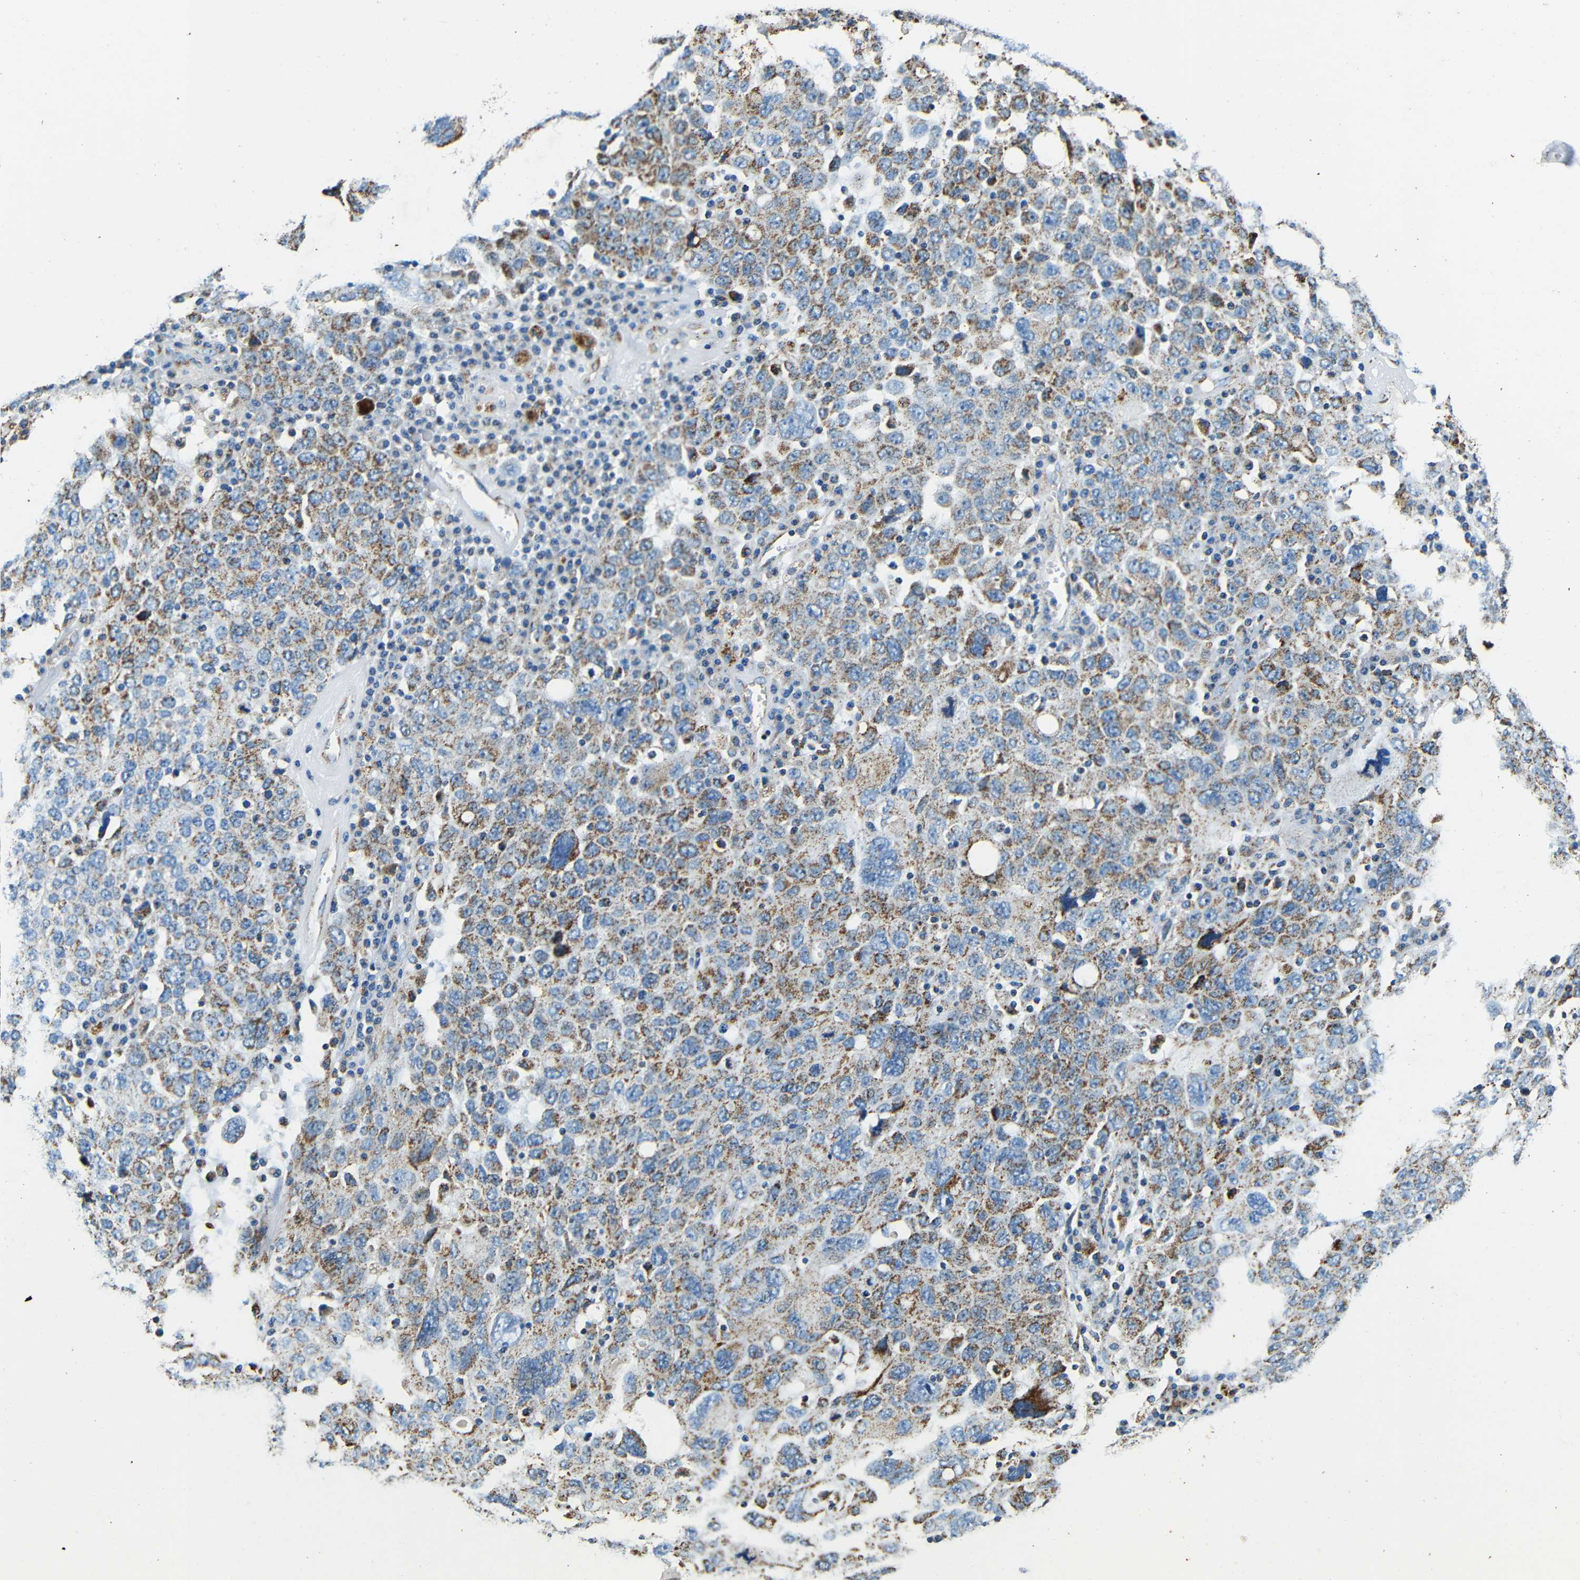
{"staining": {"intensity": "moderate", "quantity": "25%-75%", "location": "cytoplasmic/membranous"}, "tissue": "ovarian cancer", "cell_type": "Tumor cells", "image_type": "cancer", "snomed": [{"axis": "morphology", "description": "Carcinoma, endometroid"}, {"axis": "topography", "description": "Ovary"}], "caption": "Protein positivity by IHC exhibits moderate cytoplasmic/membranous expression in about 25%-75% of tumor cells in endometroid carcinoma (ovarian).", "gene": "GALNT18", "patient": {"sex": "female", "age": 62}}